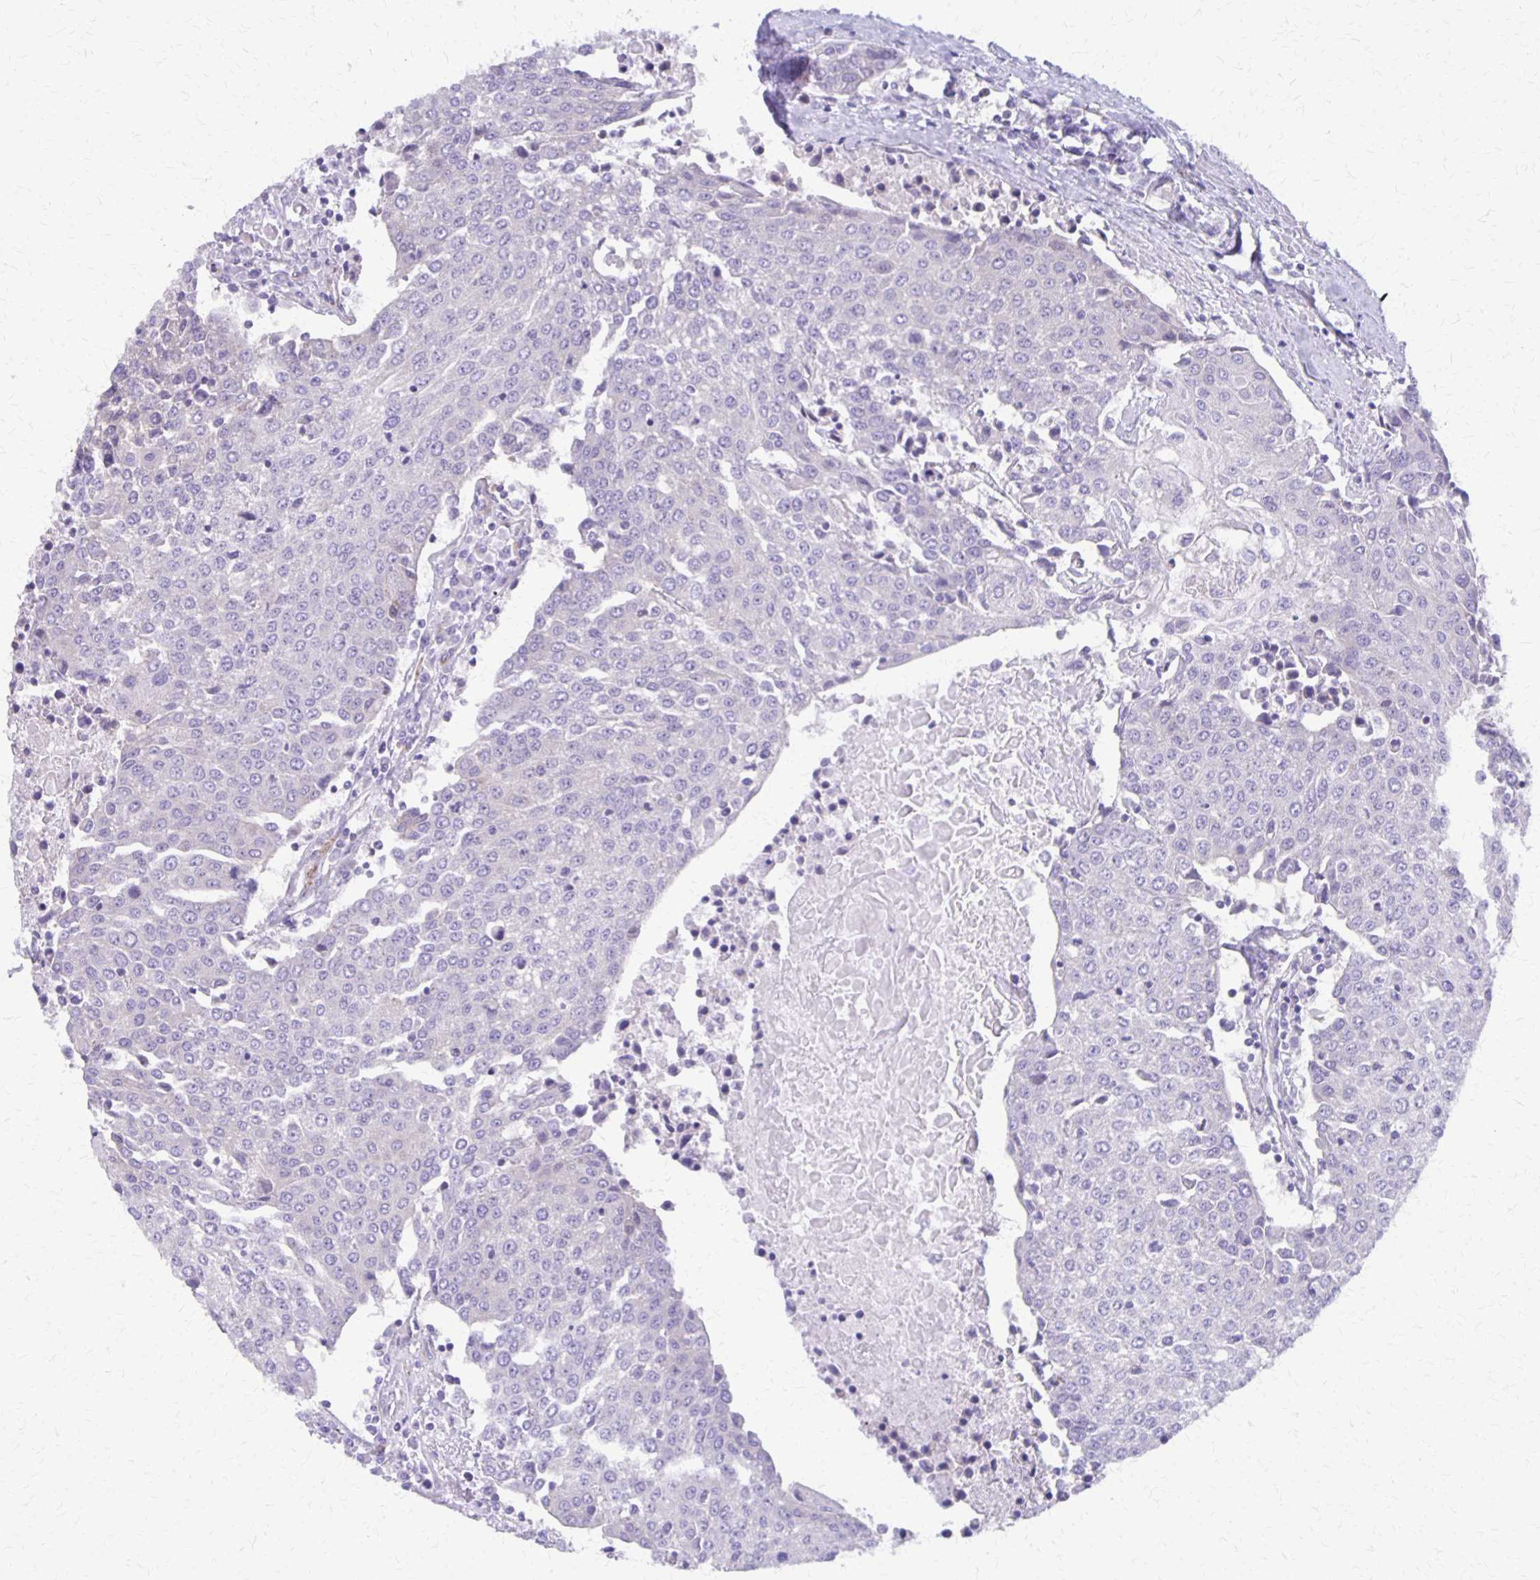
{"staining": {"intensity": "negative", "quantity": "none", "location": "none"}, "tissue": "urothelial cancer", "cell_type": "Tumor cells", "image_type": "cancer", "snomed": [{"axis": "morphology", "description": "Urothelial carcinoma, High grade"}, {"axis": "topography", "description": "Urinary bladder"}], "caption": "Image shows no significant protein staining in tumor cells of urothelial cancer.", "gene": "SEPTIN5", "patient": {"sex": "female", "age": 85}}